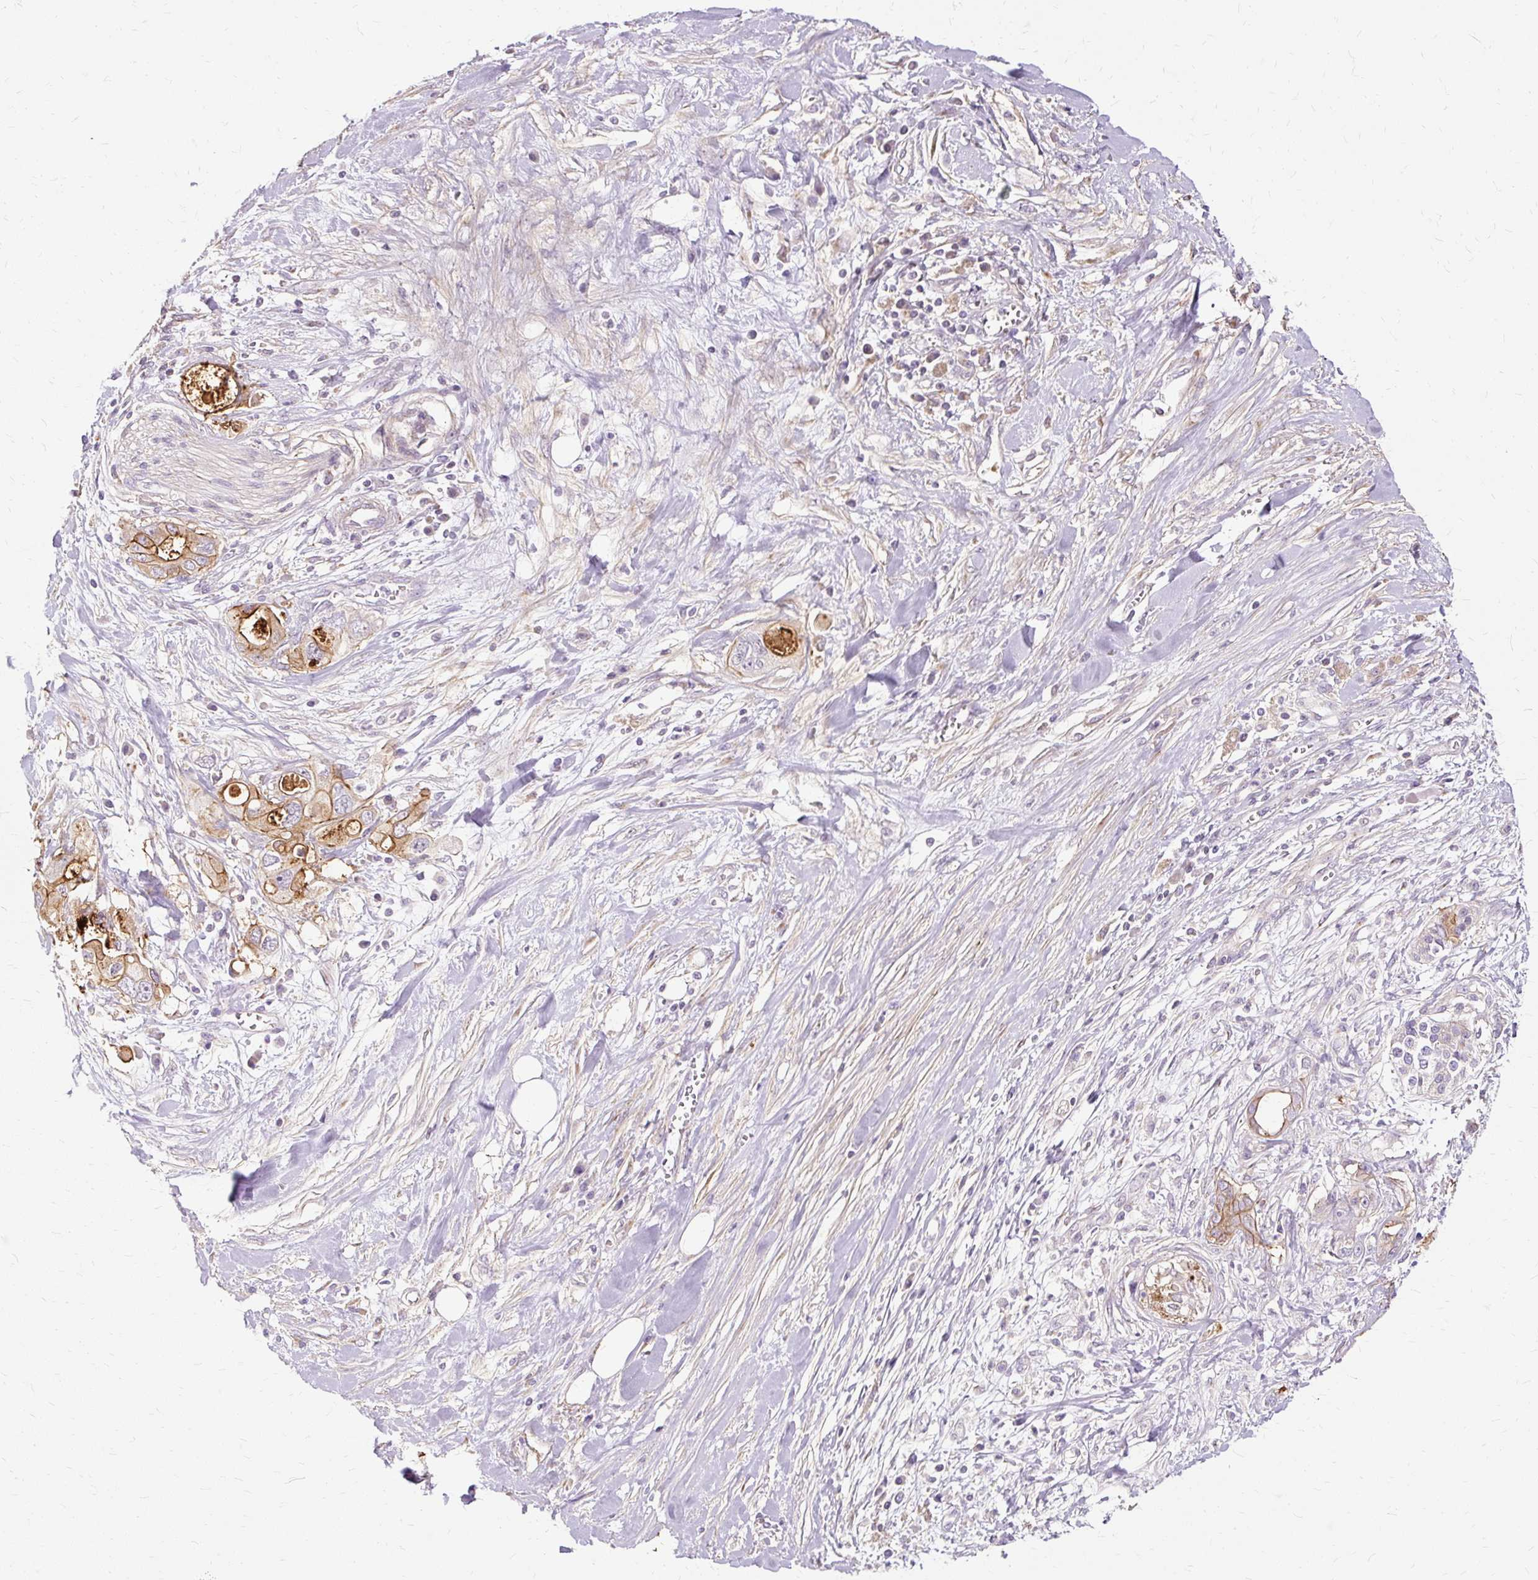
{"staining": {"intensity": "moderate", "quantity": ">75%", "location": "cytoplasmic/membranous"}, "tissue": "pancreatic cancer", "cell_type": "Tumor cells", "image_type": "cancer", "snomed": [{"axis": "morphology", "description": "Adenocarcinoma, NOS"}, {"axis": "topography", "description": "Pancreas"}], "caption": "Moderate cytoplasmic/membranous staining is seen in approximately >75% of tumor cells in pancreatic cancer (adenocarcinoma).", "gene": "TSPAN8", "patient": {"sex": "female", "age": 56}}